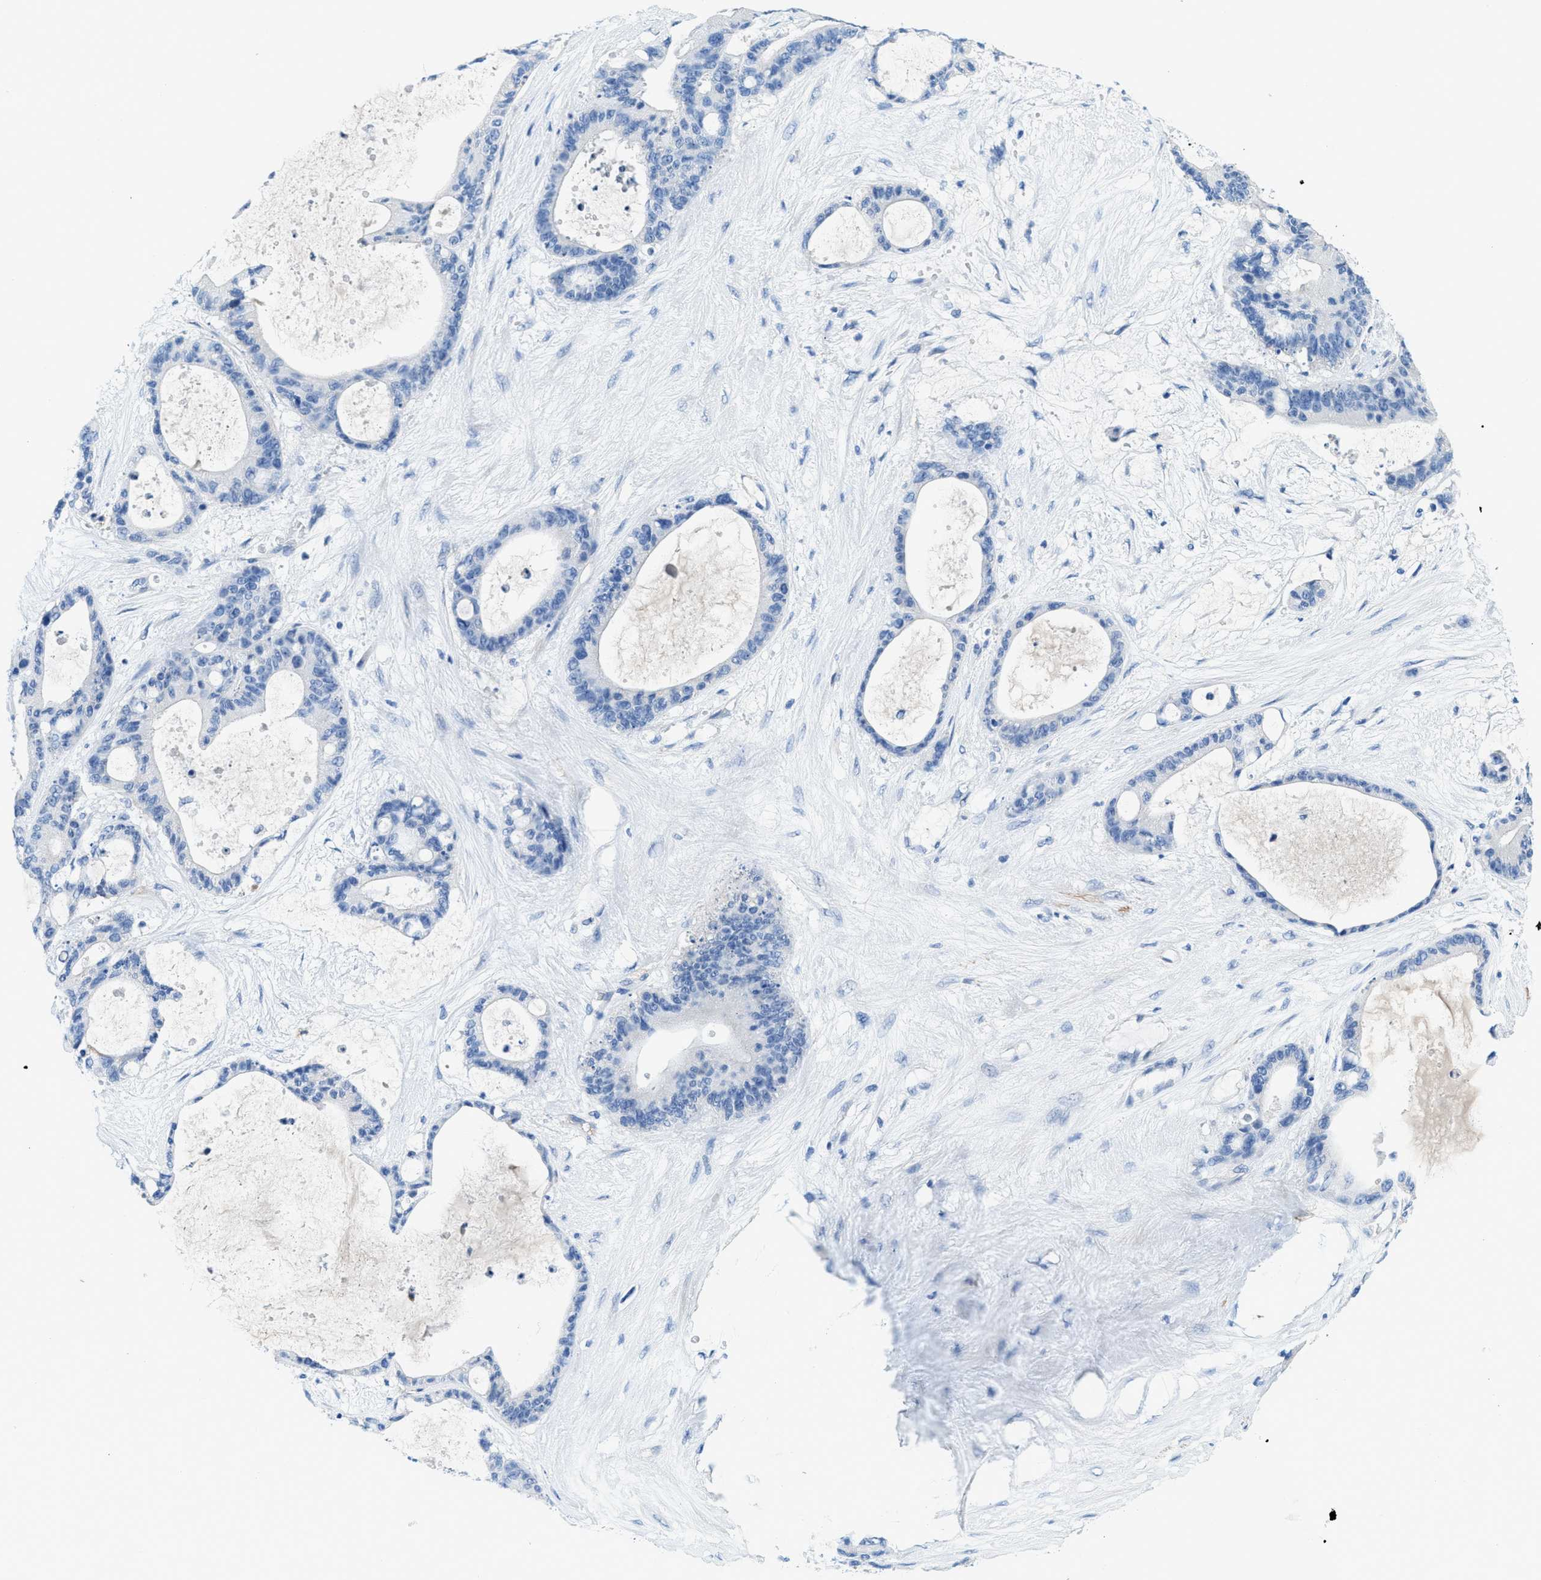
{"staining": {"intensity": "negative", "quantity": "none", "location": "none"}, "tissue": "liver cancer", "cell_type": "Tumor cells", "image_type": "cancer", "snomed": [{"axis": "morphology", "description": "Cholangiocarcinoma"}, {"axis": "topography", "description": "Liver"}], "caption": "Human liver cancer stained for a protein using IHC demonstrates no positivity in tumor cells.", "gene": "SLC10A6", "patient": {"sex": "female", "age": 73}}